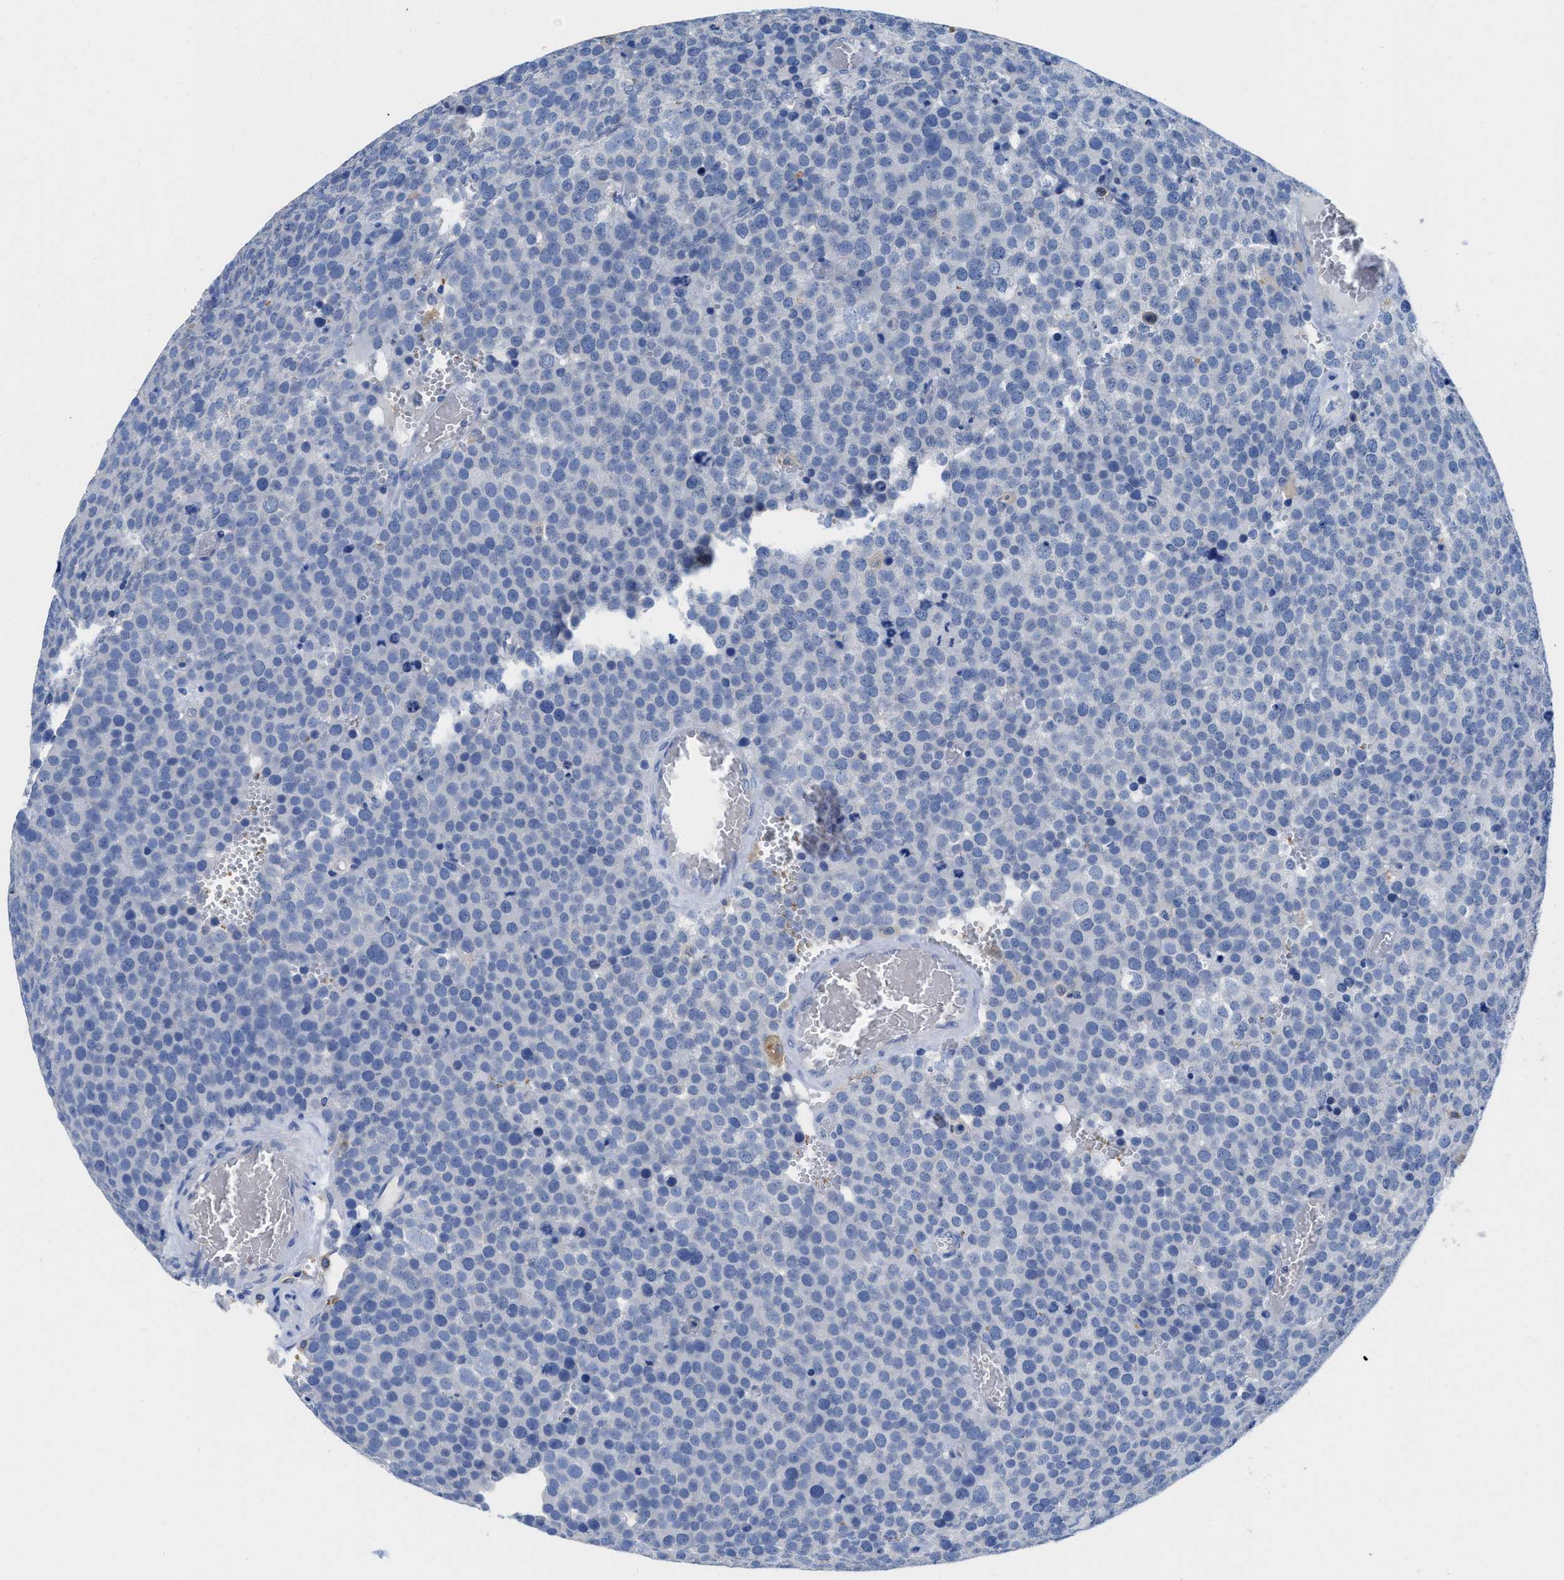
{"staining": {"intensity": "negative", "quantity": "none", "location": "none"}, "tissue": "testis cancer", "cell_type": "Tumor cells", "image_type": "cancer", "snomed": [{"axis": "morphology", "description": "Normal tissue, NOS"}, {"axis": "morphology", "description": "Seminoma, NOS"}, {"axis": "topography", "description": "Testis"}], "caption": "Immunohistochemistry (IHC) histopathology image of neoplastic tissue: seminoma (testis) stained with DAB (3,3'-diaminobenzidine) demonstrates no significant protein staining in tumor cells.", "gene": "NEB", "patient": {"sex": "male", "age": 71}}